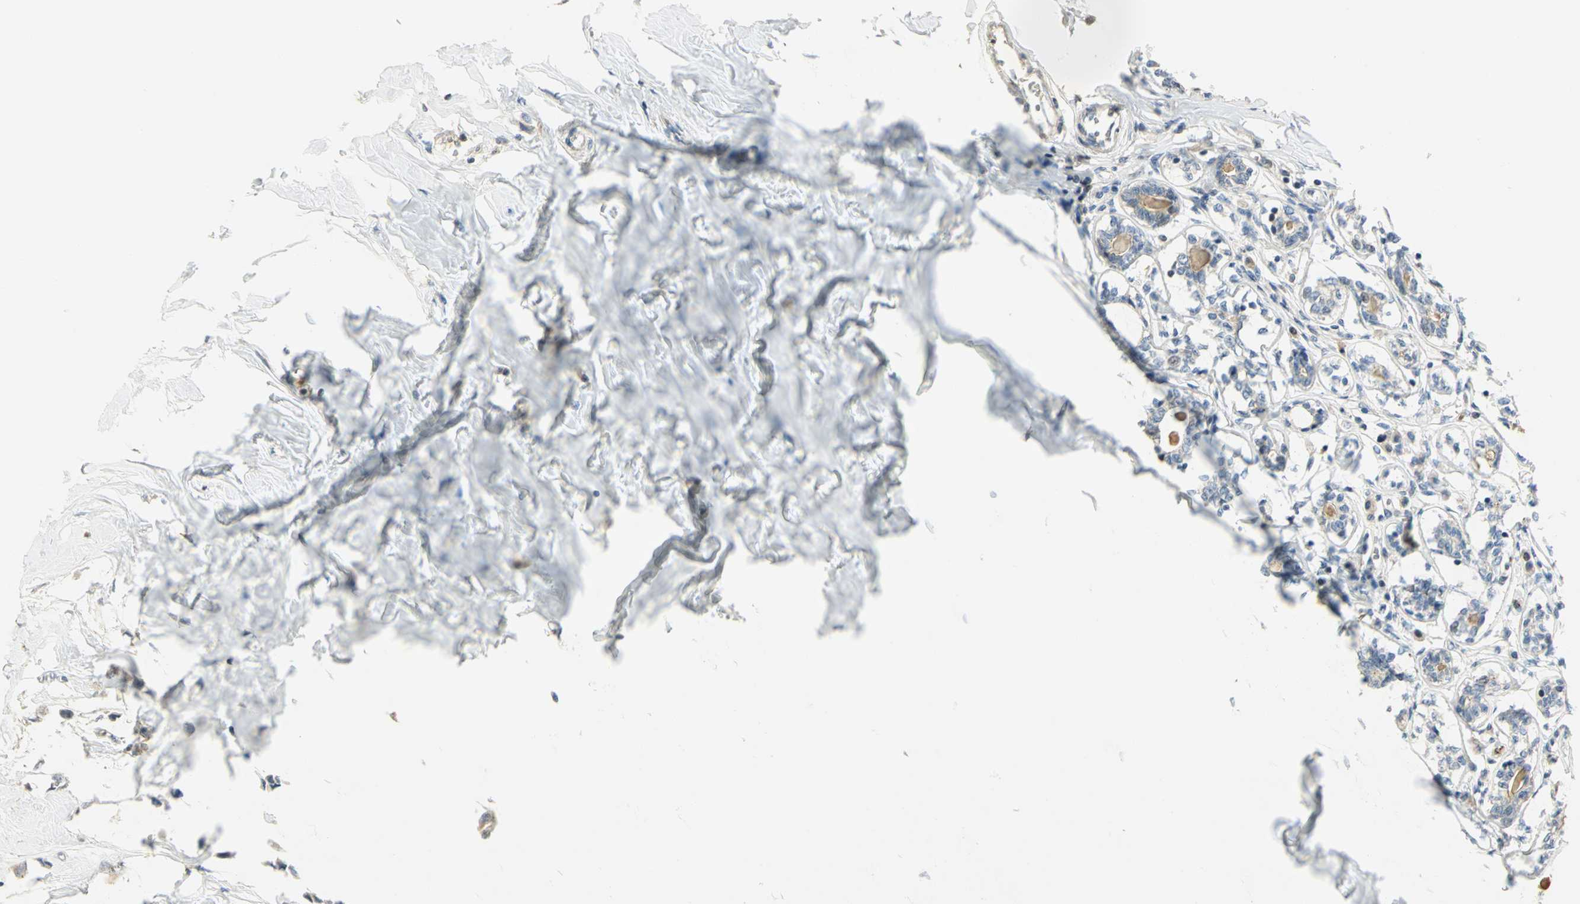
{"staining": {"intensity": "weak", "quantity": "<25%", "location": "cytoplasmic/membranous"}, "tissue": "breast cancer", "cell_type": "Tumor cells", "image_type": "cancer", "snomed": [{"axis": "morphology", "description": "Lobular carcinoma"}, {"axis": "topography", "description": "Breast"}], "caption": "Tumor cells show no significant protein positivity in lobular carcinoma (breast).", "gene": "ANK1", "patient": {"sex": "female", "age": 51}}